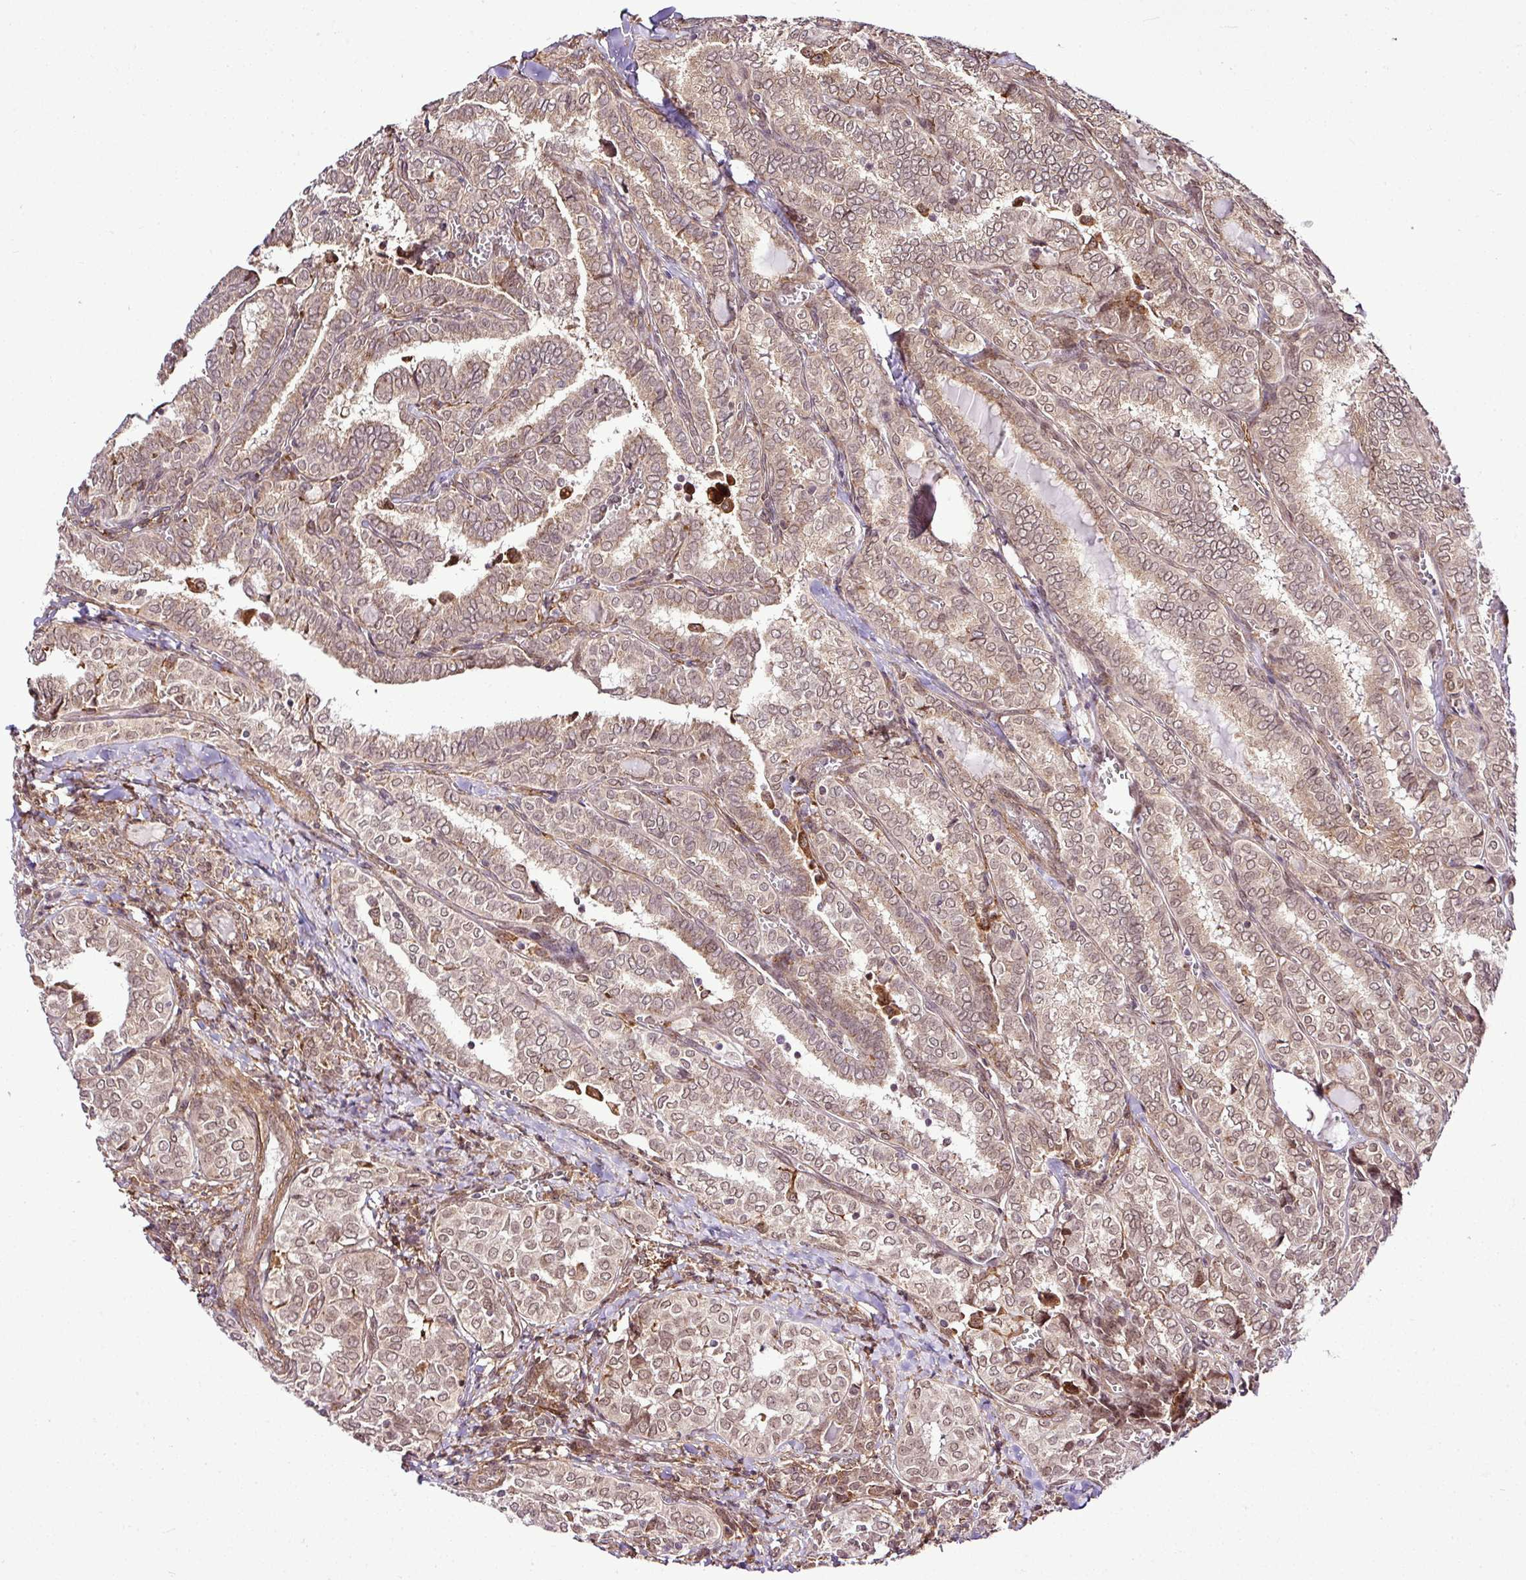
{"staining": {"intensity": "moderate", "quantity": ">75%", "location": "cytoplasmic/membranous,nuclear"}, "tissue": "thyroid cancer", "cell_type": "Tumor cells", "image_type": "cancer", "snomed": [{"axis": "morphology", "description": "Papillary adenocarcinoma, NOS"}, {"axis": "topography", "description": "Thyroid gland"}], "caption": "Immunohistochemistry (IHC) (DAB (3,3'-diaminobenzidine)) staining of thyroid cancer reveals moderate cytoplasmic/membranous and nuclear protein positivity in about >75% of tumor cells. Nuclei are stained in blue.", "gene": "FAM153A", "patient": {"sex": "female", "age": 30}}